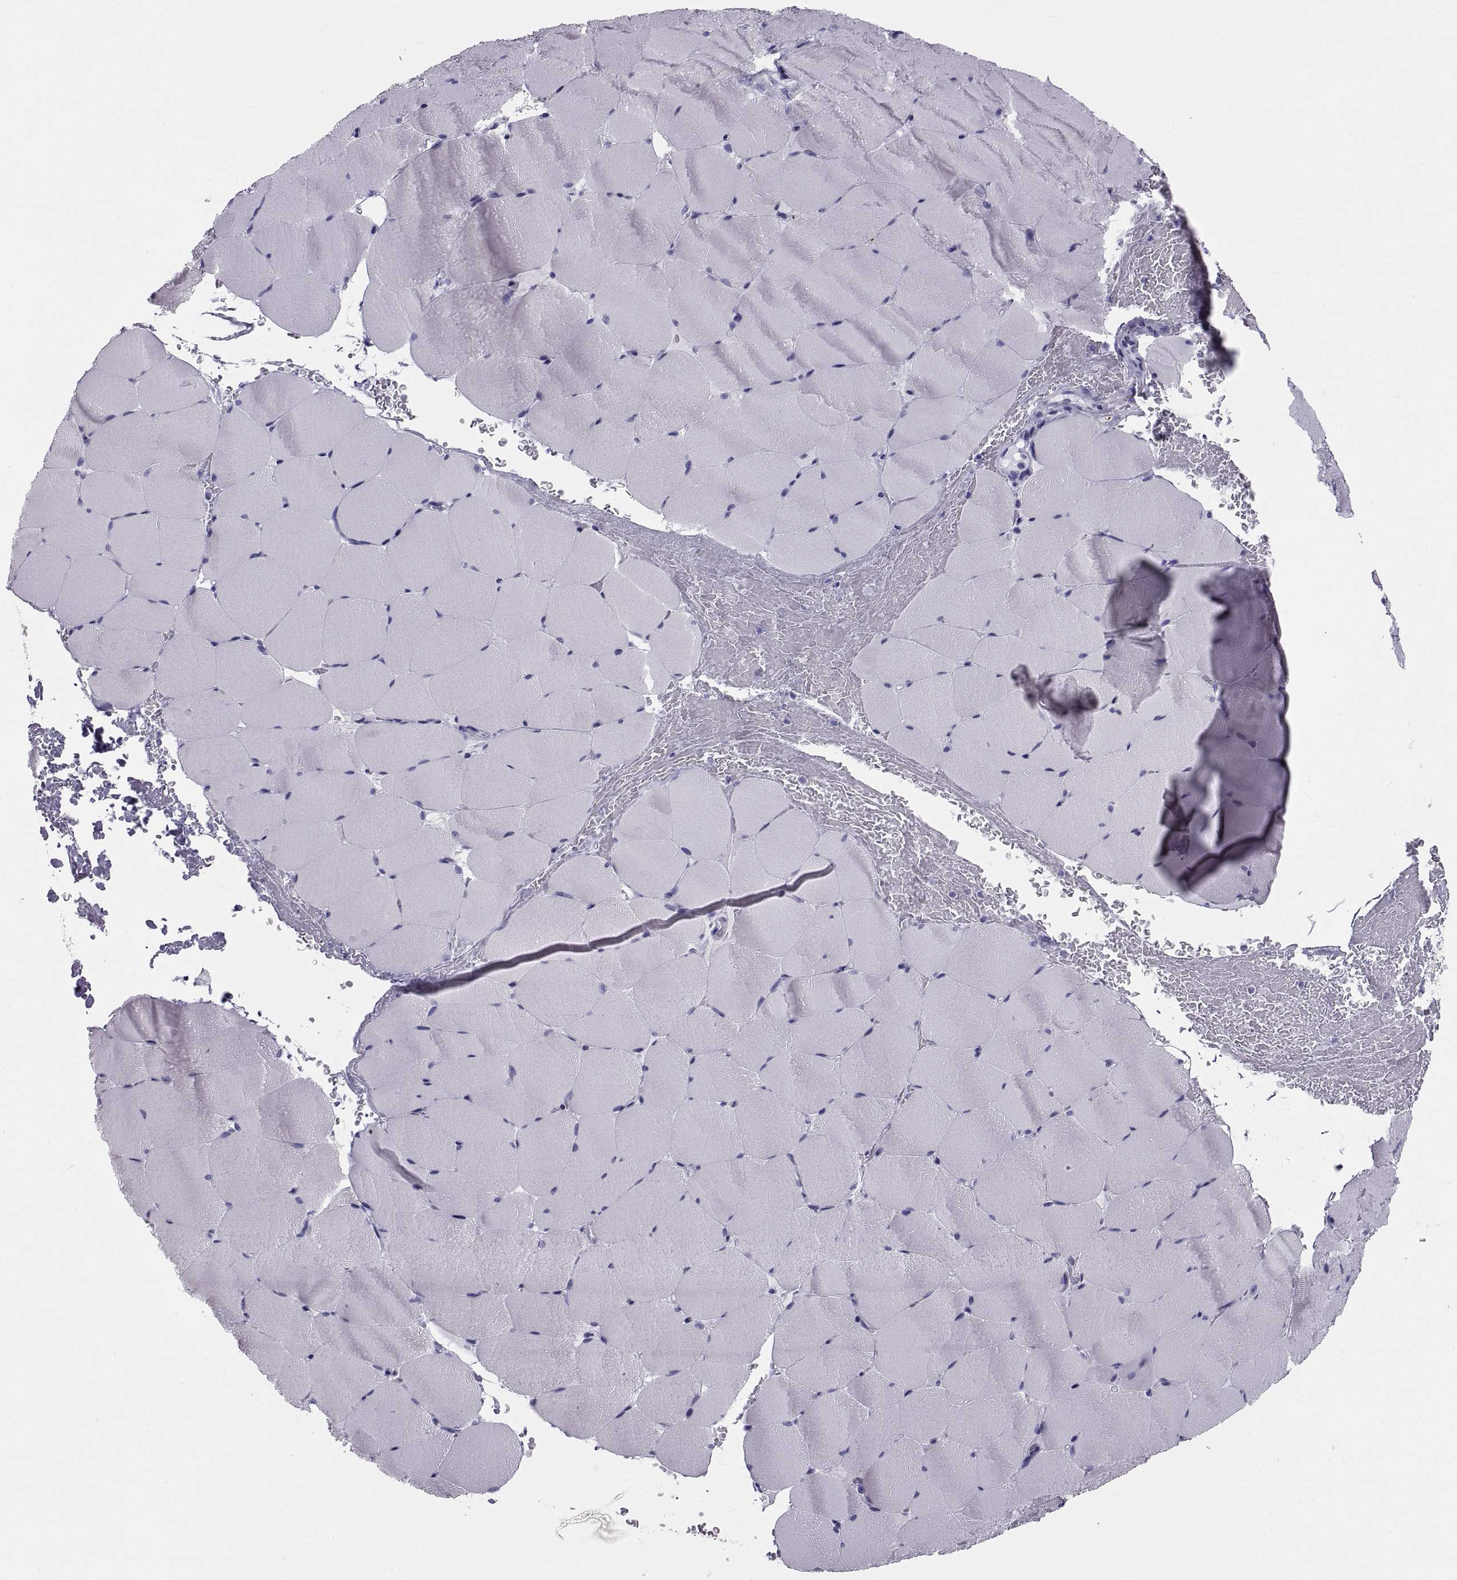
{"staining": {"intensity": "negative", "quantity": "none", "location": "none"}, "tissue": "skeletal muscle", "cell_type": "Myocytes", "image_type": "normal", "snomed": [{"axis": "morphology", "description": "Normal tissue, NOS"}, {"axis": "topography", "description": "Skeletal muscle"}], "caption": "Immunohistochemistry (IHC) histopathology image of normal skeletal muscle: human skeletal muscle stained with DAB shows no significant protein expression in myocytes.", "gene": "DEFB129", "patient": {"sex": "female", "age": 37}}